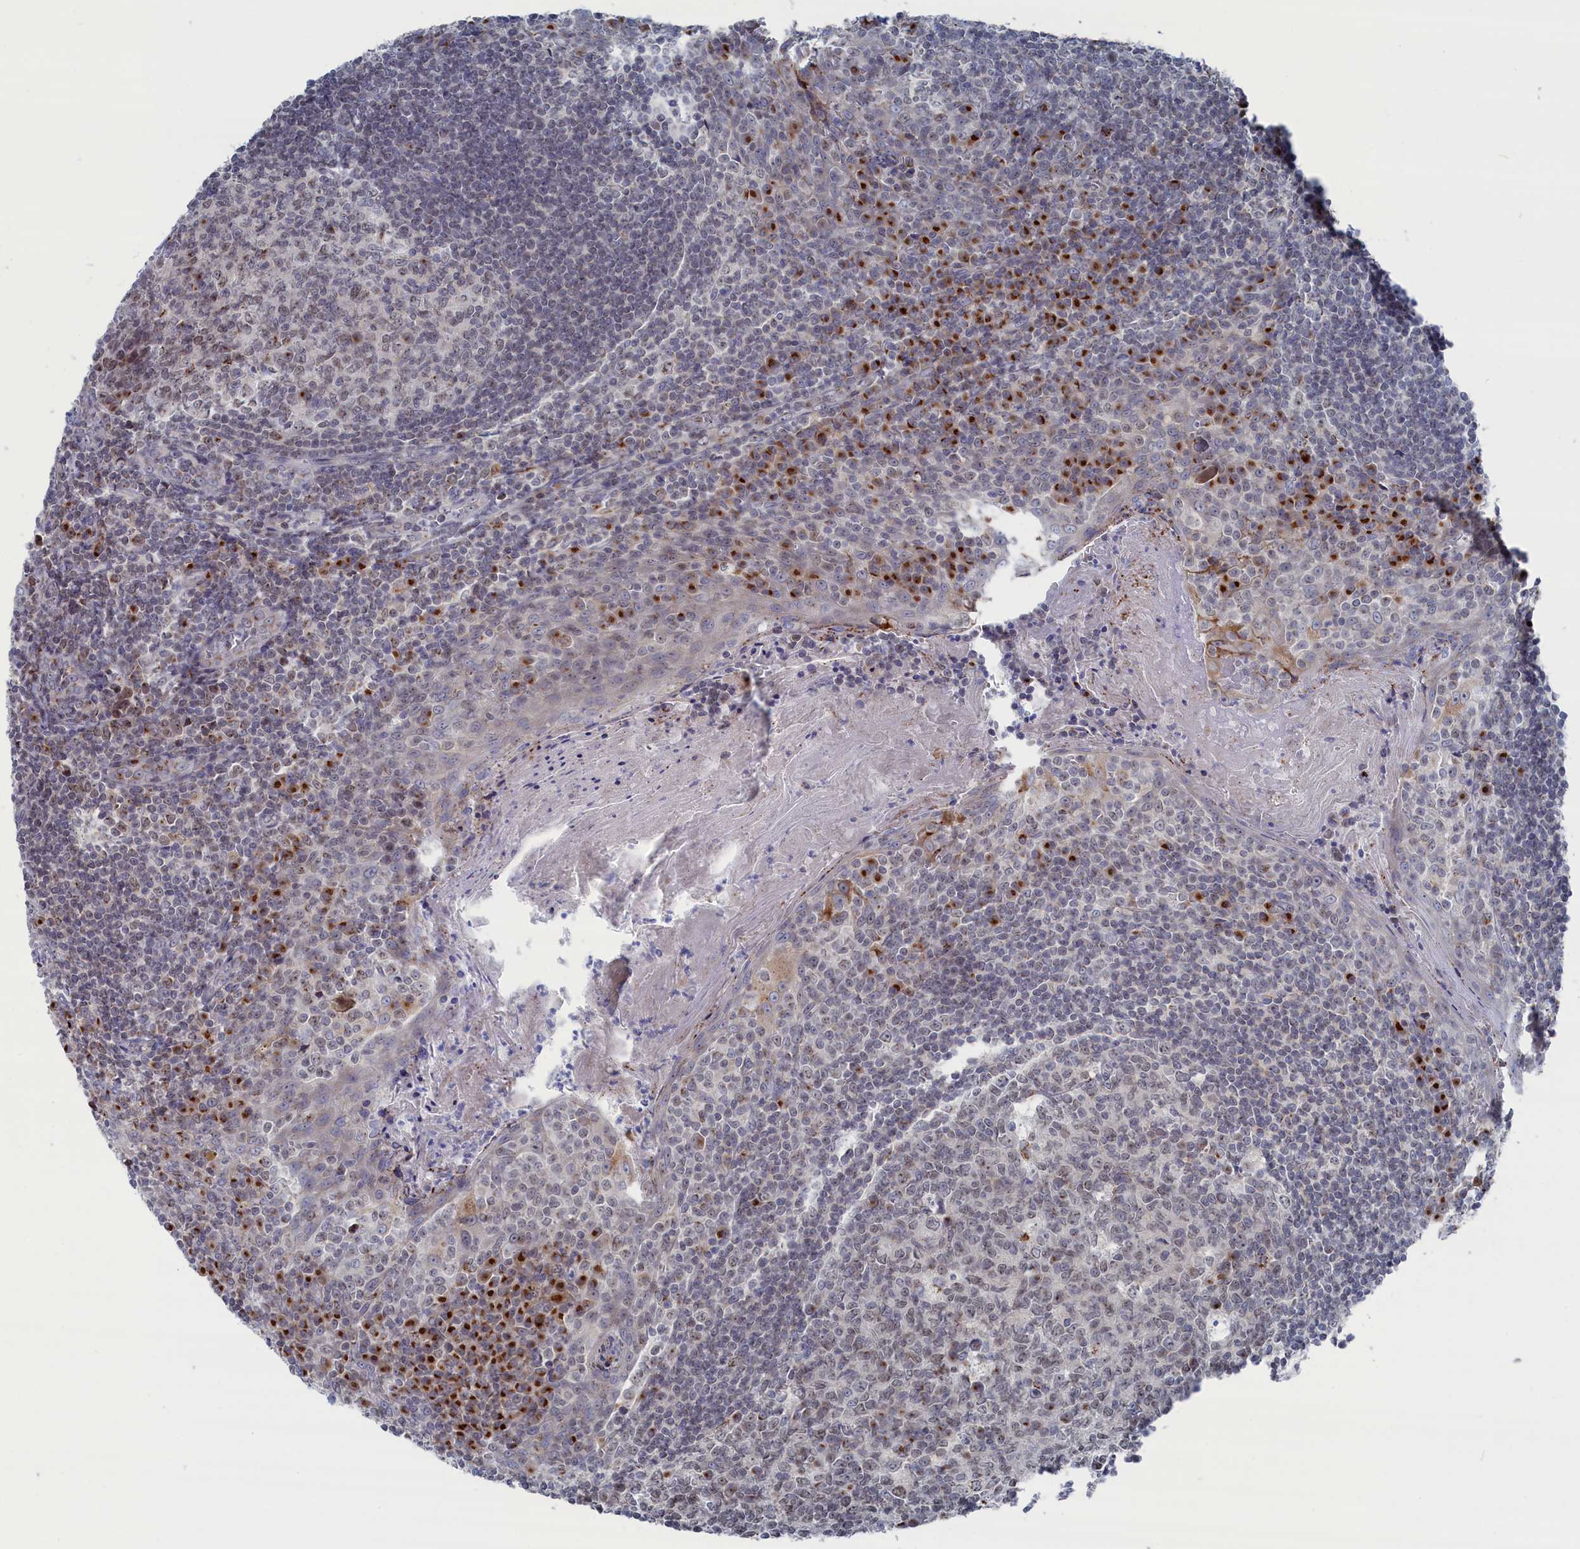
{"staining": {"intensity": "strong", "quantity": "<25%", "location": "cytoplasmic/membranous,nuclear"}, "tissue": "tonsil", "cell_type": "Germinal center cells", "image_type": "normal", "snomed": [{"axis": "morphology", "description": "Normal tissue, NOS"}, {"axis": "topography", "description": "Tonsil"}], "caption": "Immunohistochemical staining of normal human tonsil shows <25% levels of strong cytoplasmic/membranous,nuclear protein staining in approximately <25% of germinal center cells.", "gene": "IRX1", "patient": {"sex": "male", "age": 27}}